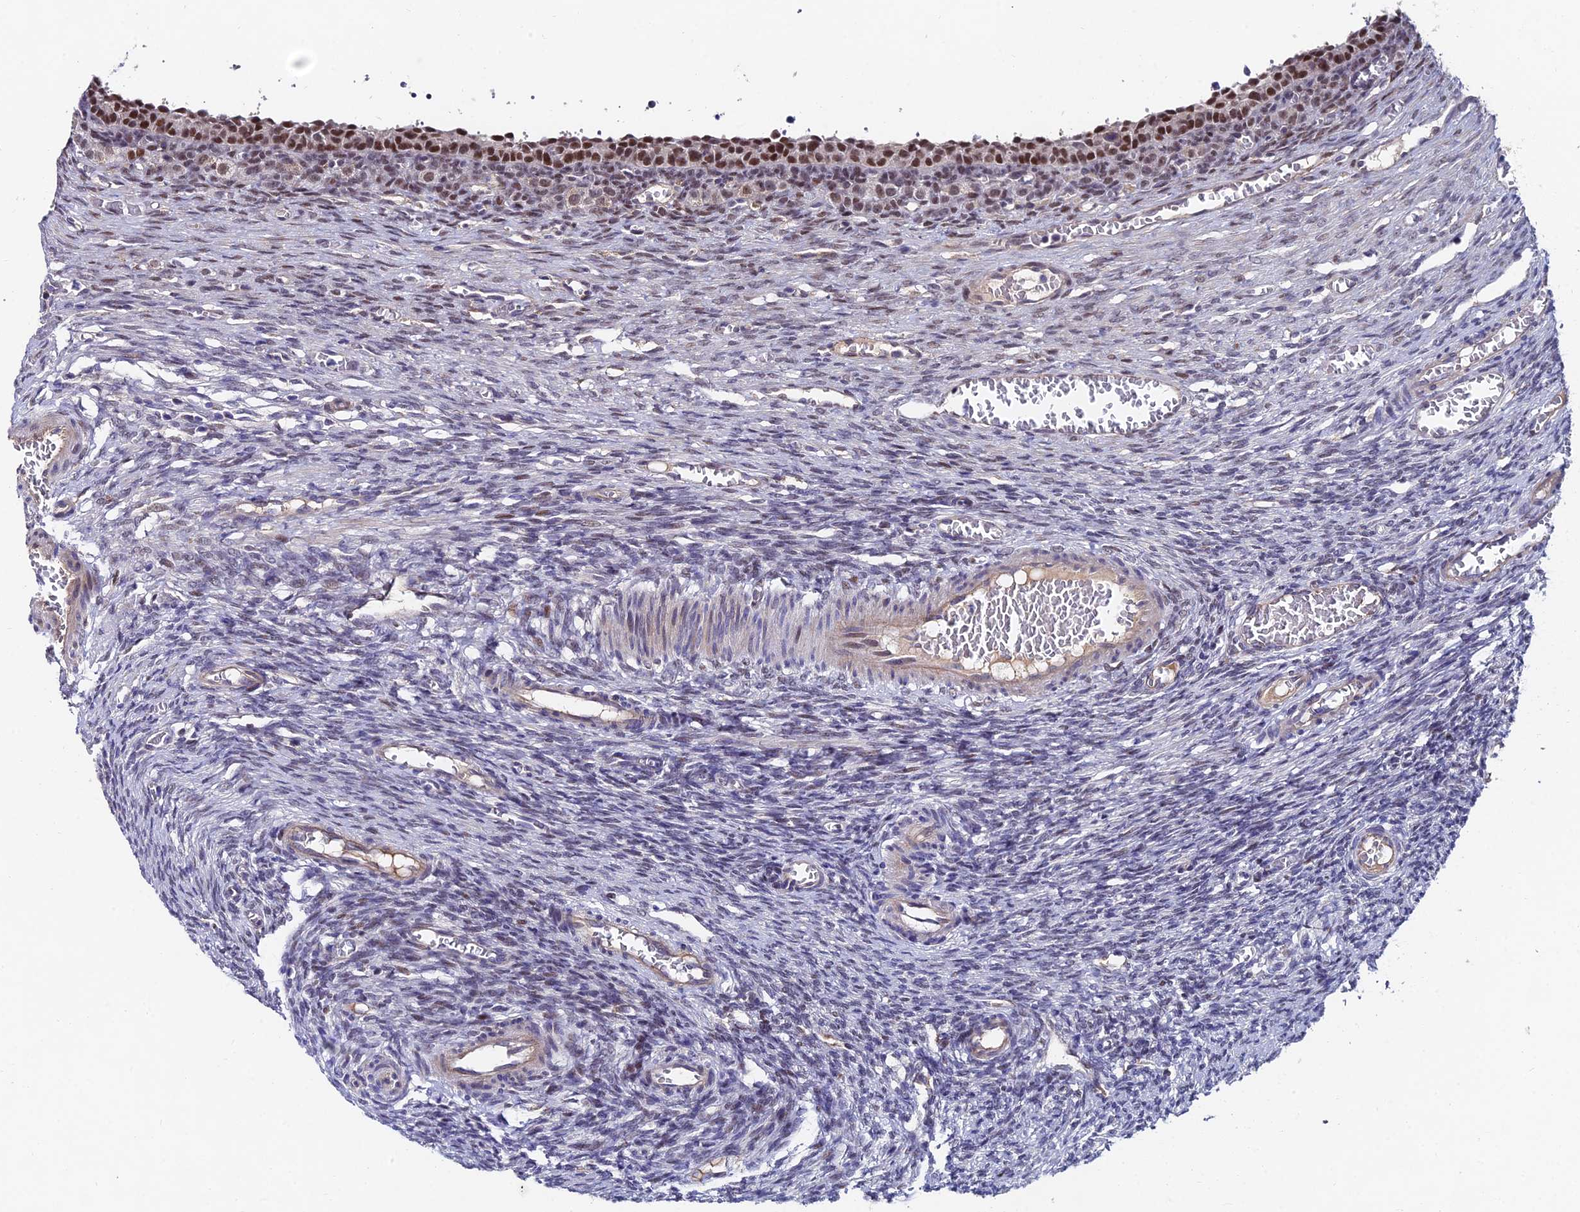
{"staining": {"intensity": "moderate", "quantity": ">75%", "location": "nuclear"}, "tissue": "ovary", "cell_type": "Follicle cells", "image_type": "normal", "snomed": [{"axis": "morphology", "description": "Normal tissue, NOS"}, {"axis": "topography", "description": "Ovary"}], "caption": "Immunohistochemistry (DAB (3,3'-diaminobenzidine)) staining of normal ovary shows moderate nuclear protein staining in about >75% of follicle cells.", "gene": "TRIM24", "patient": {"sex": "female", "age": 27}}